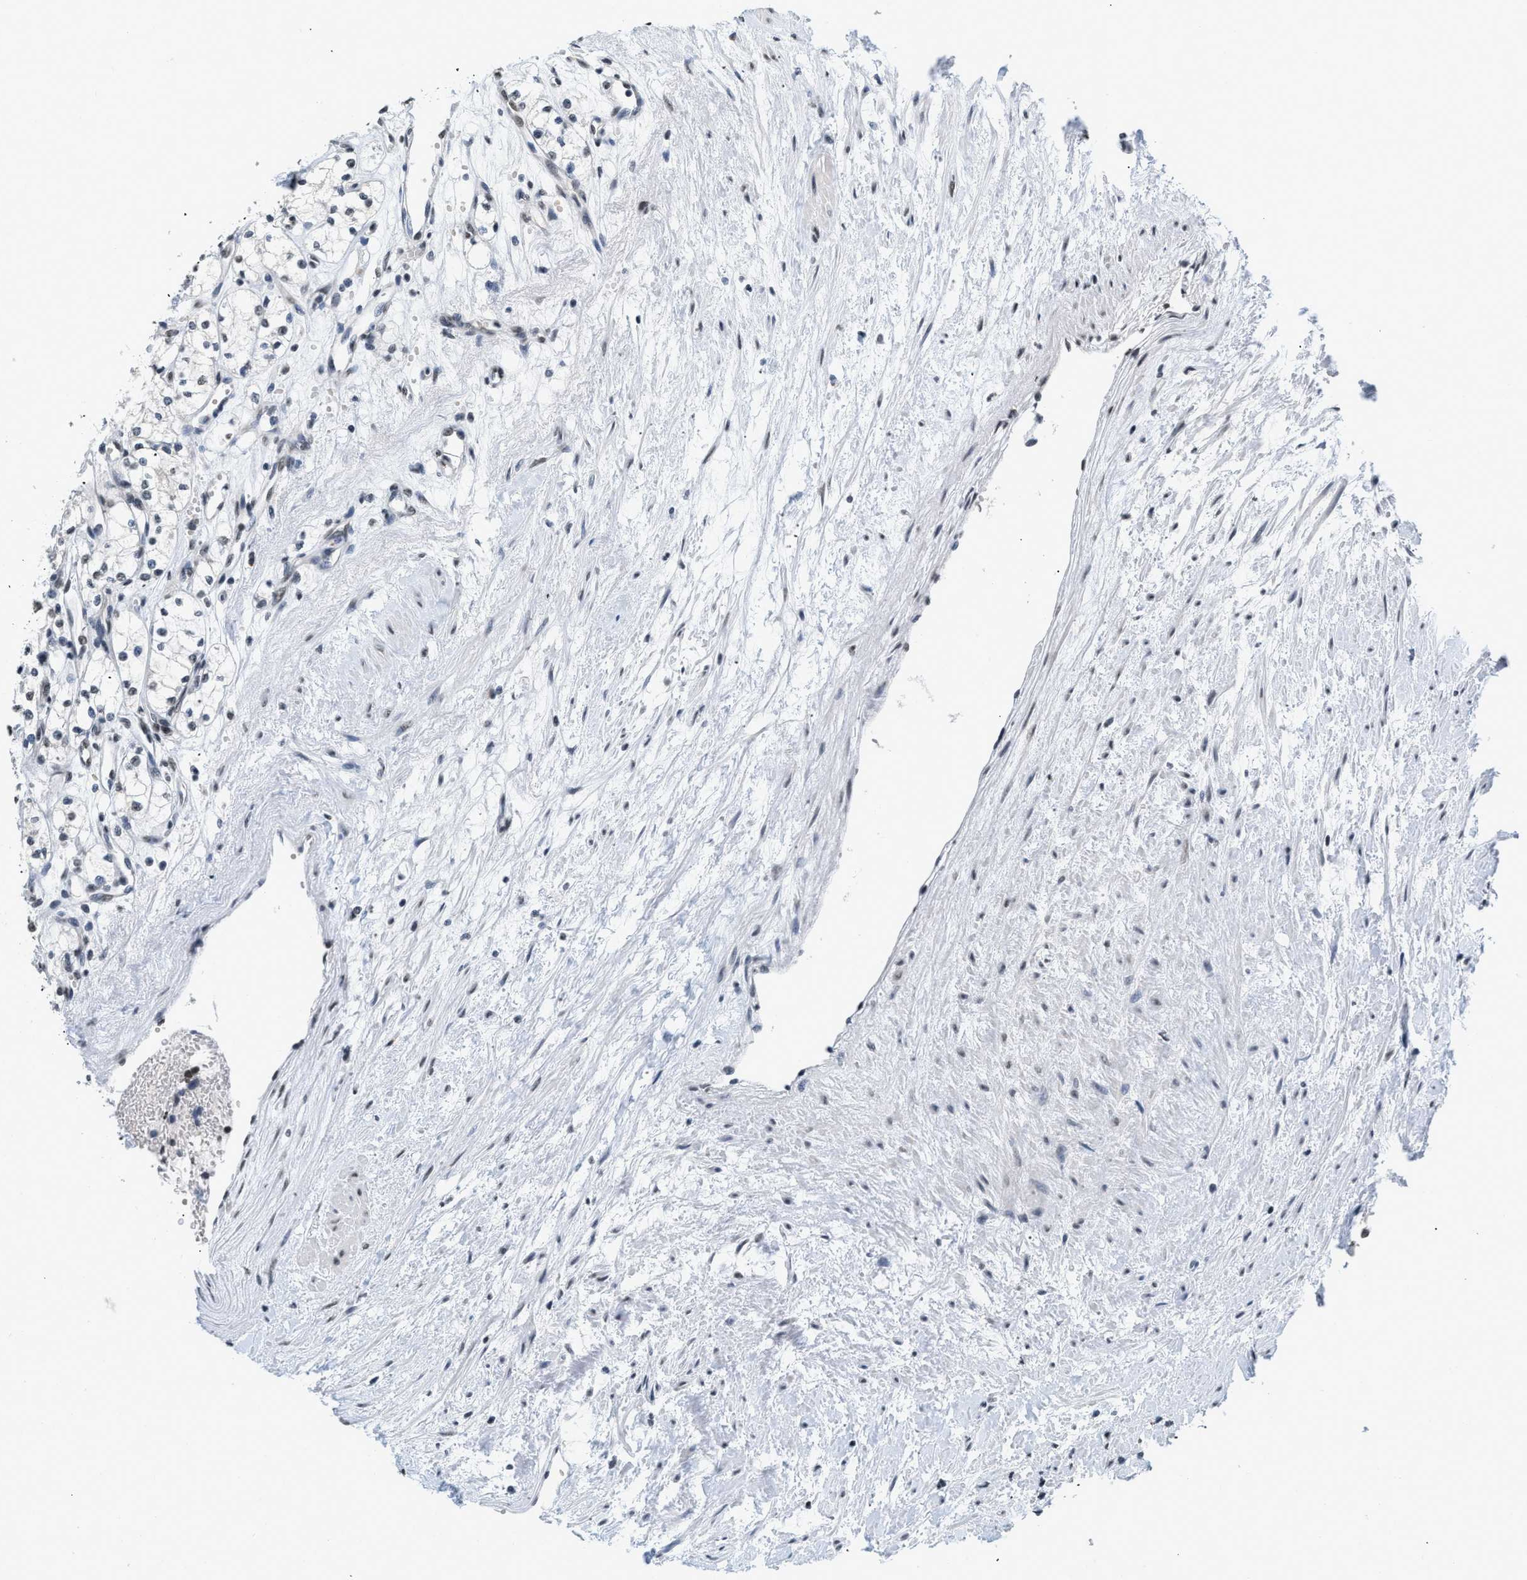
{"staining": {"intensity": "negative", "quantity": "none", "location": "none"}, "tissue": "renal cancer", "cell_type": "Tumor cells", "image_type": "cancer", "snomed": [{"axis": "morphology", "description": "Adenocarcinoma, NOS"}, {"axis": "topography", "description": "Kidney"}], "caption": "Protein analysis of adenocarcinoma (renal) exhibits no significant staining in tumor cells.", "gene": "RAF1", "patient": {"sex": "male", "age": 59}}